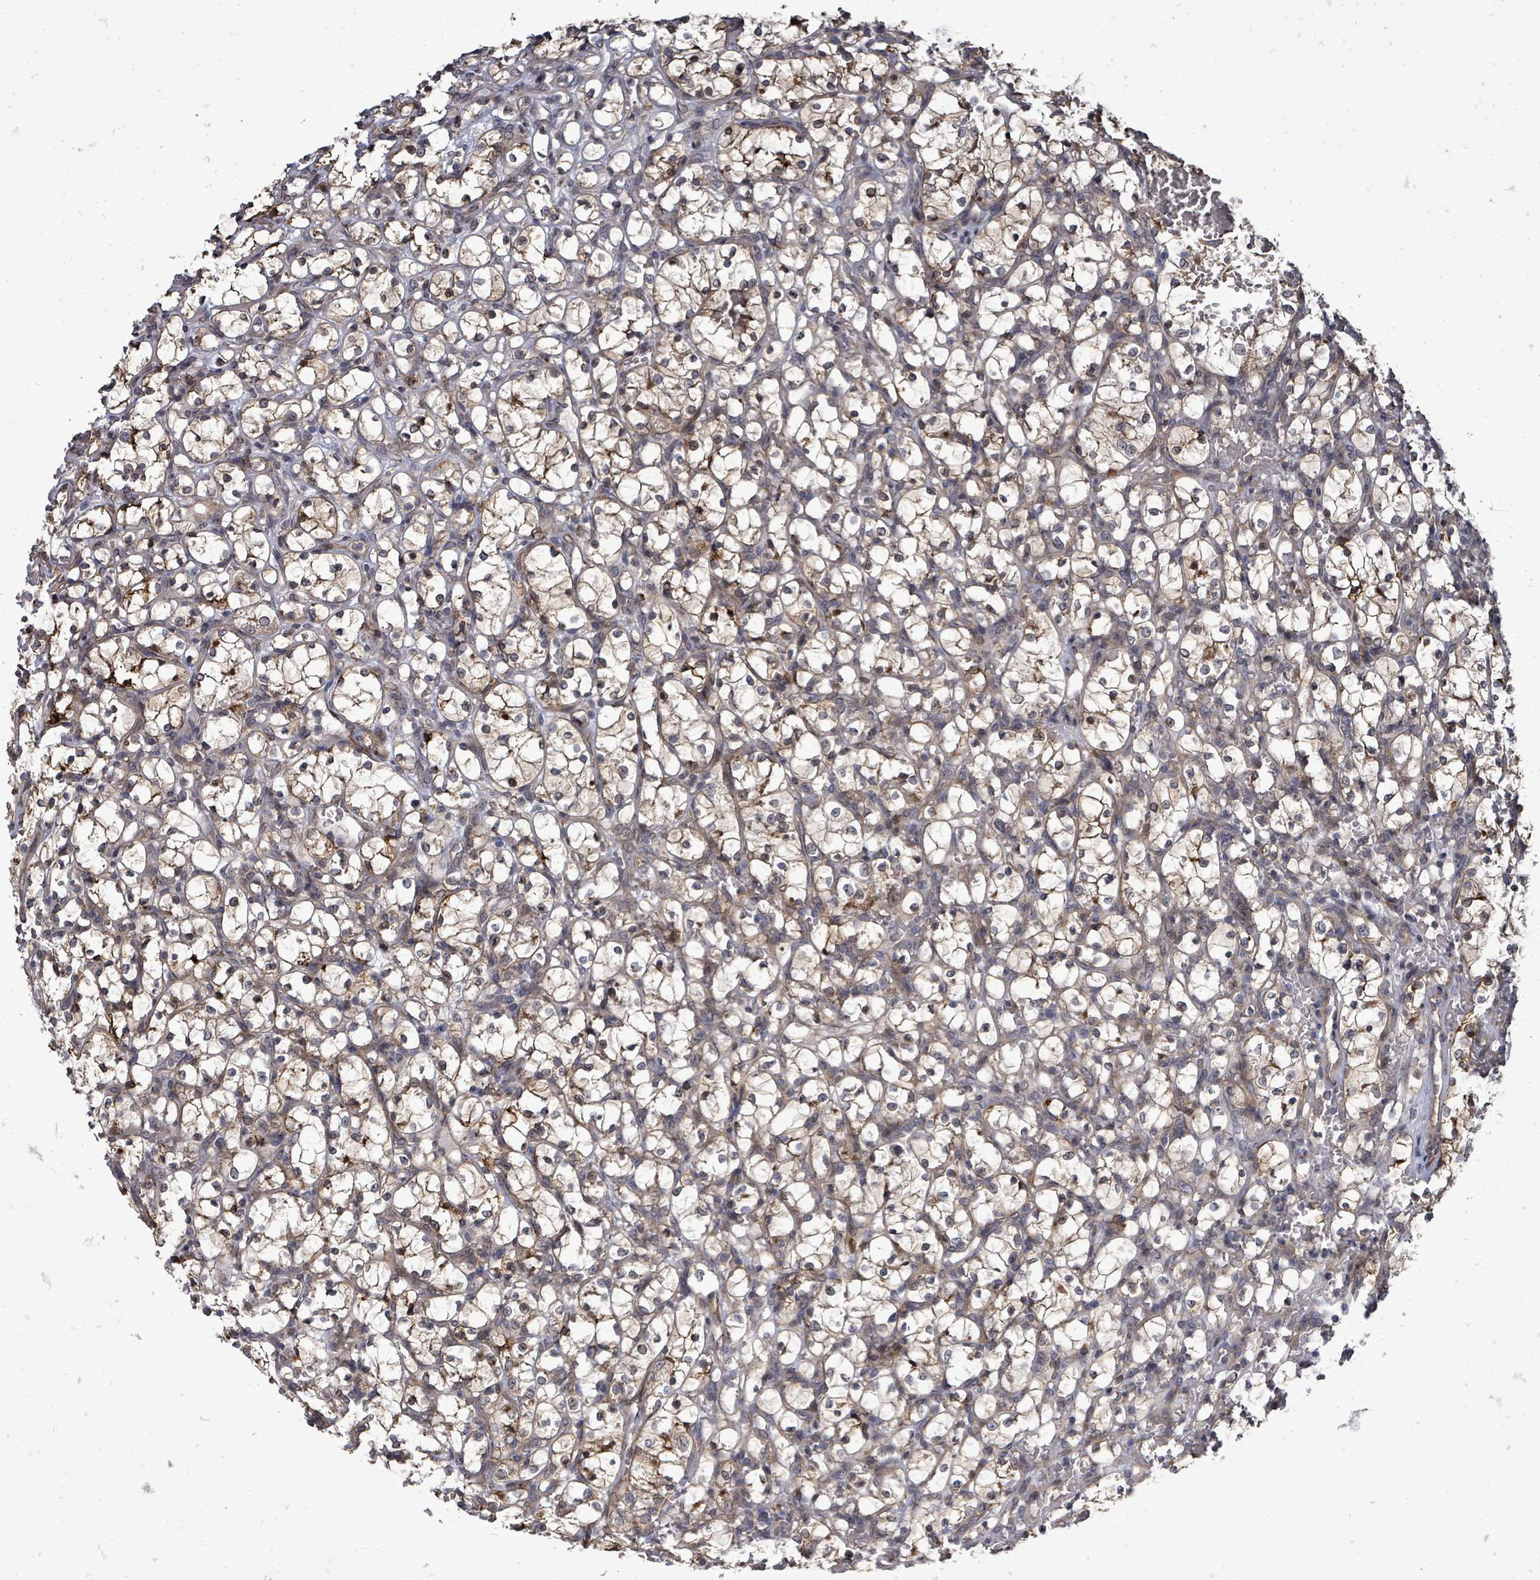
{"staining": {"intensity": "moderate", "quantity": "<25%", "location": "cytoplasmic/membranous"}, "tissue": "renal cancer", "cell_type": "Tumor cells", "image_type": "cancer", "snomed": [{"axis": "morphology", "description": "Adenocarcinoma, NOS"}, {"axis": "topography", "description": "Kidney"}], "caption": "The photomicrograph displays a brown stain indicating the presence of a protein in the cytoplasmic/membranous of tumor cells in renal cancer (adenocarcinoma).", "gene": "RALGAPB", "patient": {"sex": "female", "age": 69}}